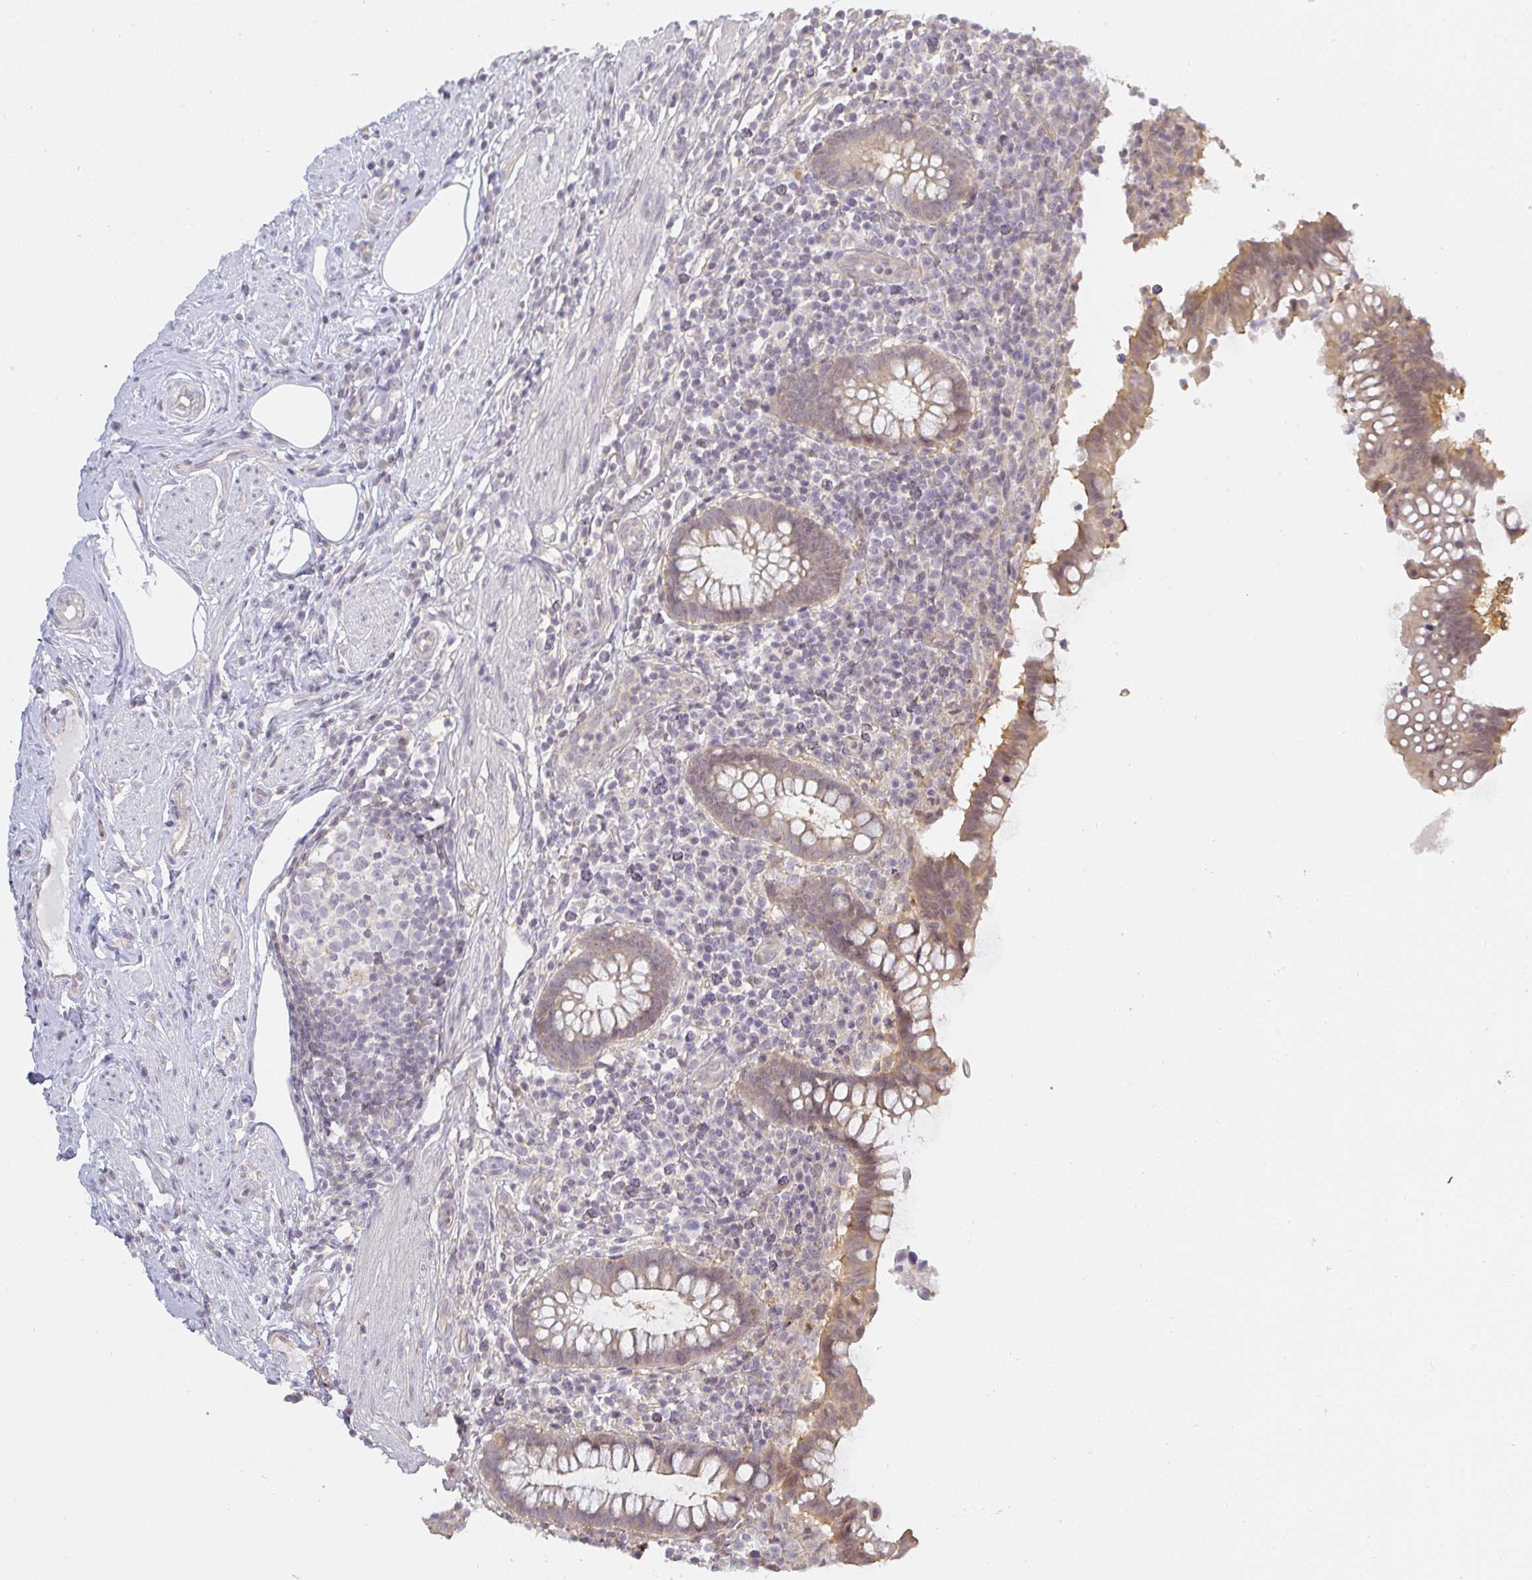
{"staining": {"intensity": "moderate", "quantity": ">75%", "location": "cytoplasmic/membranous"}, "tissue": "appendix", "cell_type": "Glandular cells", "image_type": "normal", "snomed": [{"axis": "morphology", "description": "Normal tissue, NOS"}, {"axis": "topography", "description": "Appendix"}], "caption": "IHC micrograph of benign appendix stained for a protein (brown), which exhibits medium levels of moderate cytoplasmic/membranous positivity in about >75% of glandular cells.", "gene": "GSDMB", "patient": {"sex": "female", "age": 56}}